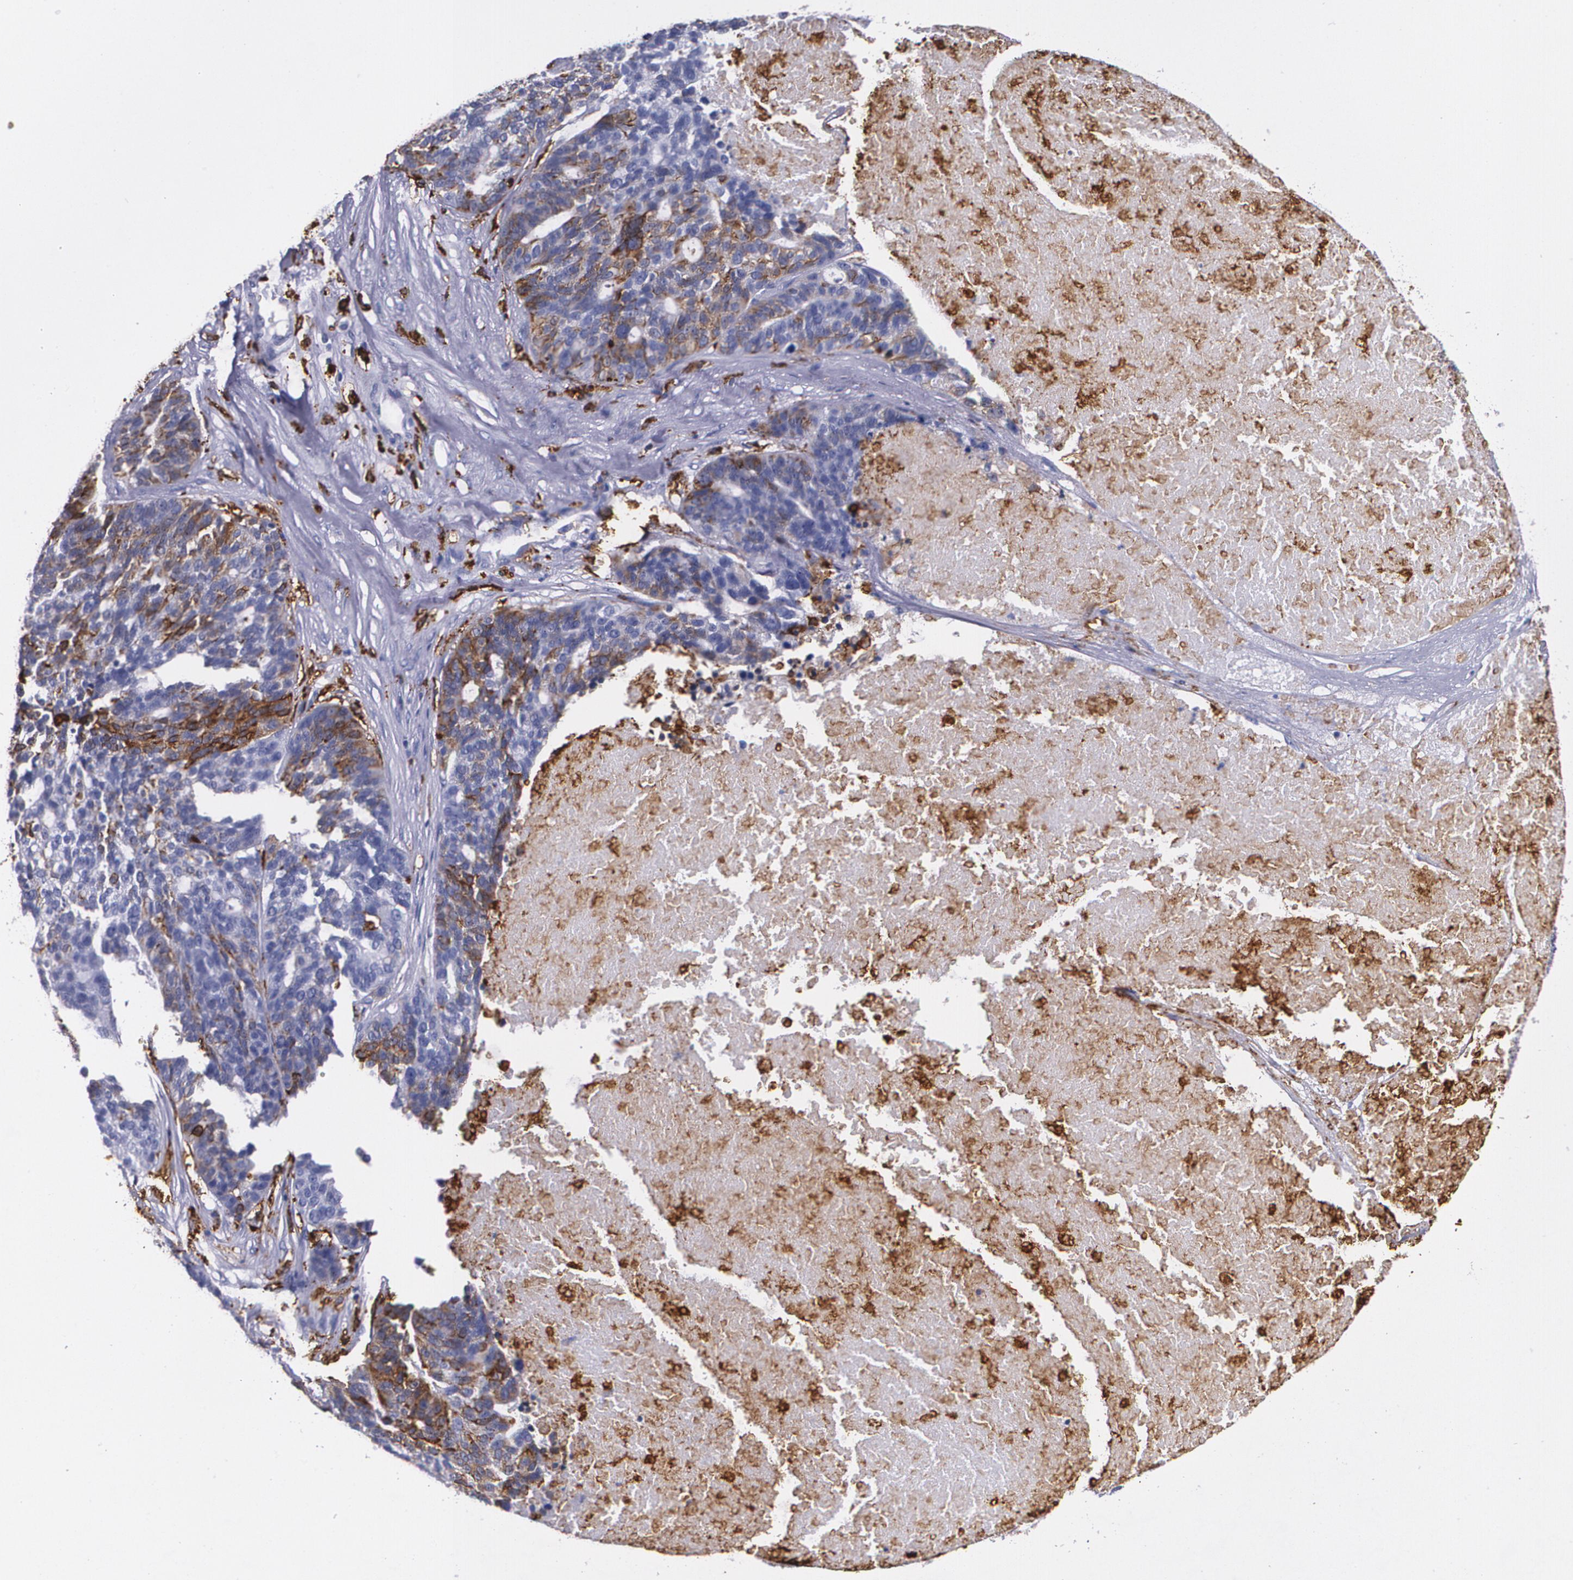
{"staining": {"intensity": "moderate", "quantity": "<25%", "location": "cytoplasmic/membranous"}, "tissue": "ovarian cancer", "cell_type": "Tumor cells", "image_type": "cancer", "snomed": [{"axis": "morphology", "description": "Cystadenocarcinoma, serous, NOS"}, {"axis": "topography", "description": "Ovary"}], "caption": "IHC (DAB (3,3'-diaminobenzidine)) staining of human ovarian cancer demonstrates moderate cytoplasmic/membranous protein expression in about <25% of tumor cells.", "gene": "HLA-DRA", "patient": {"sex": "female", "age": 59}}